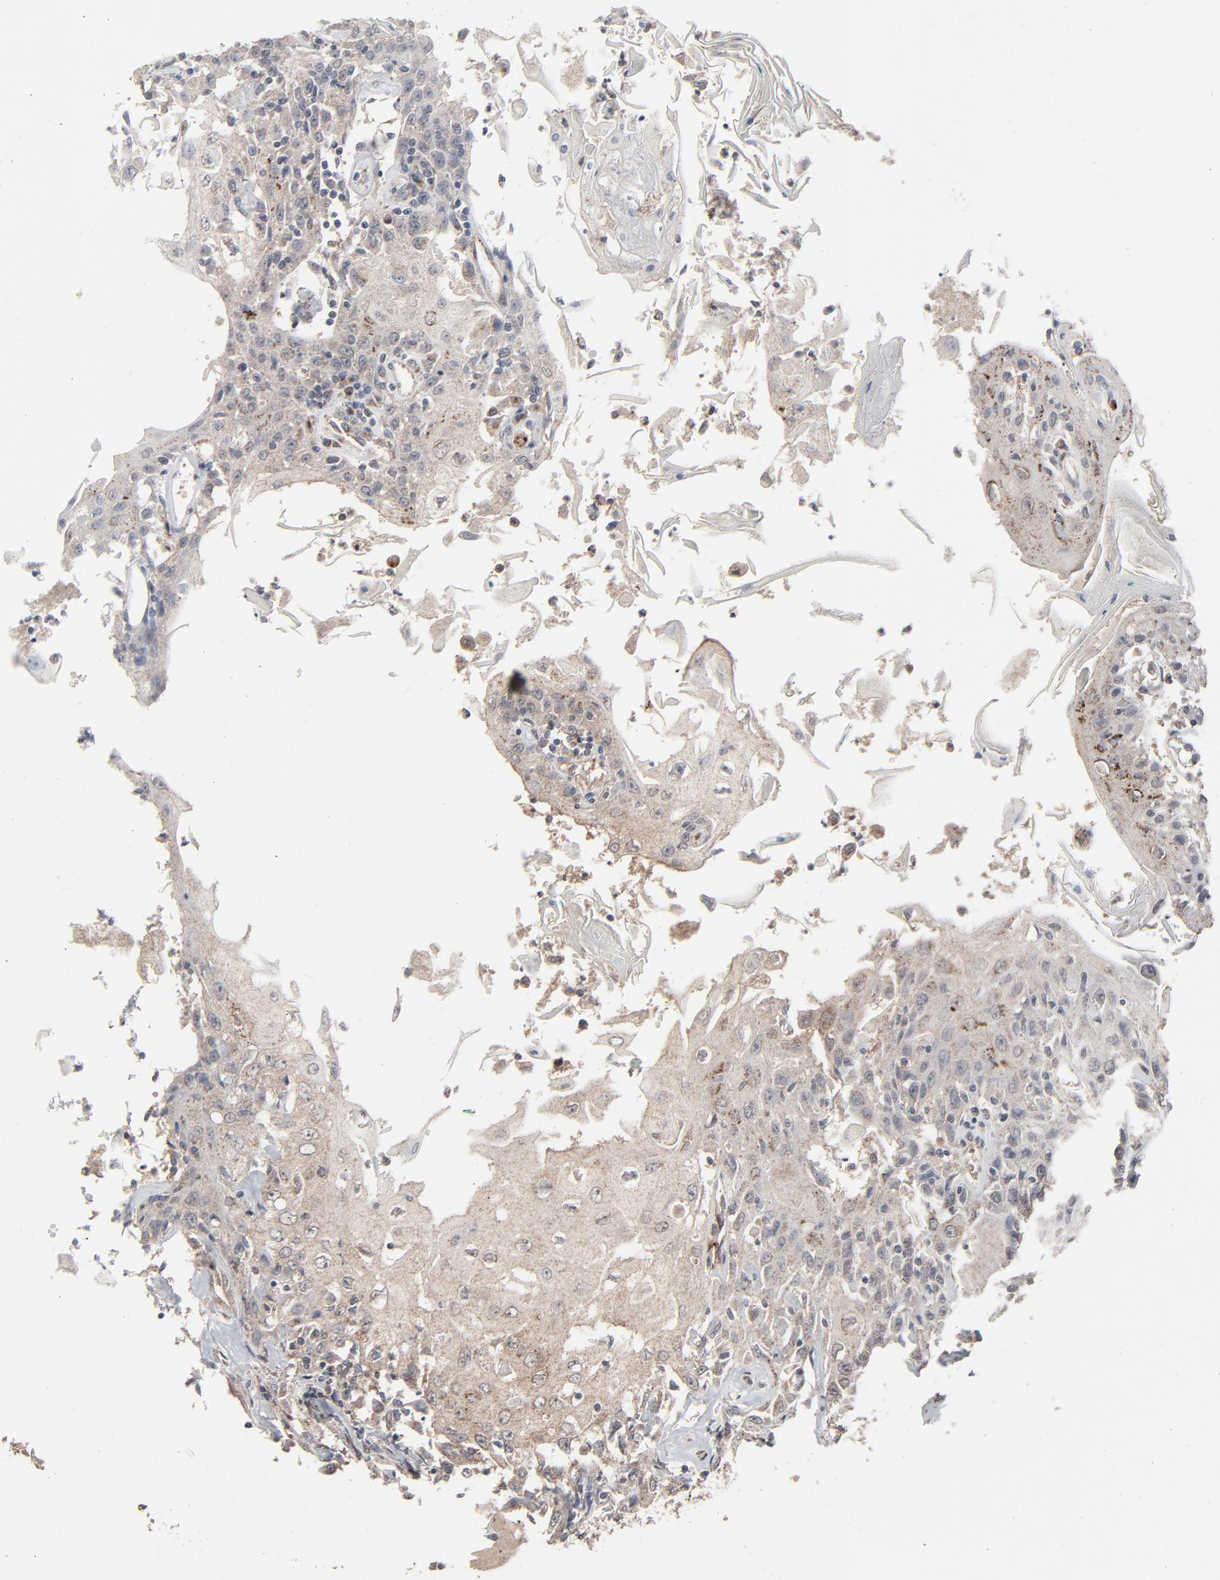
{"staining": {"intensity": "negative", "quantity": "none", "location": "none"}, "tissue": "head and neck cancer", "cell_type": "Tumor cells", "image_type": "cancer", "snomed": [{"axis": "morphology", "description": "Squamous cell carcinoma, NOS"}, {"axis": "topography", "description": "Oral tissue"}, {"axis": "topography", "description": "Head-Neck"}], "caption": "Micrograph shows no protein staining in tumor cells of squamous cell carcinoma (head and neck) tissue.", "gene": "JAM3", "patient": {"sex": "female", "age": 76}}